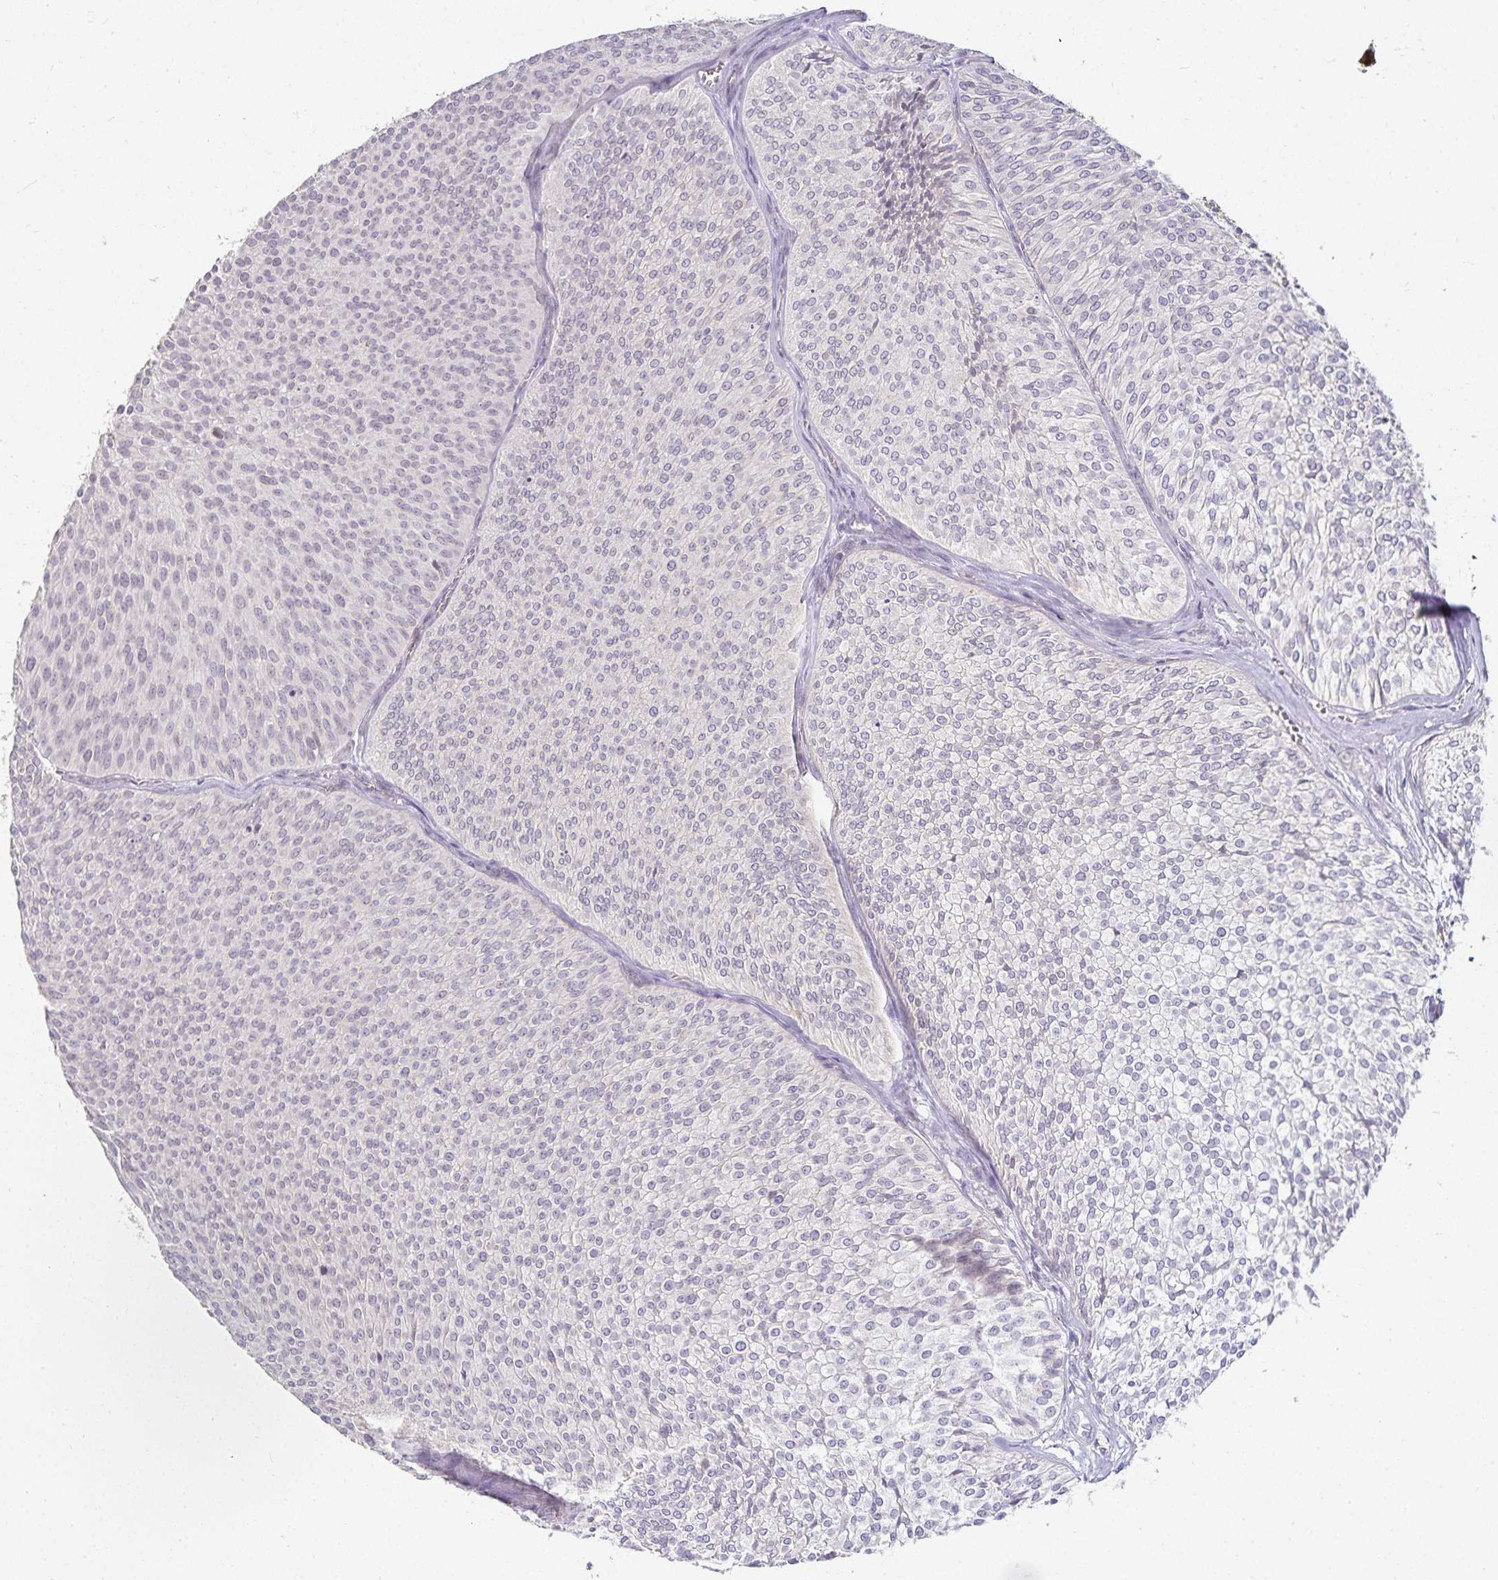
{"staining": {"intensity": "negative", "quantity": "none", "location": "none"}, "tissue": "urothelial cancer", "cell_type": "Tumor cells", "image_type": "cancer", "snomed": [{"axis": "morphology", "description": "Urothelial carcinoma, Low grade"}, {"axis": "topography", "description": "Urinary bladder"}], "caption": "IHC micrograph of urothelial carcinoma (low-grade) stained for a protein (brown), which exhibits no positivity in tumor cells.", "gene": "GP2", "patient": {"sex": "male", "age": 91}}